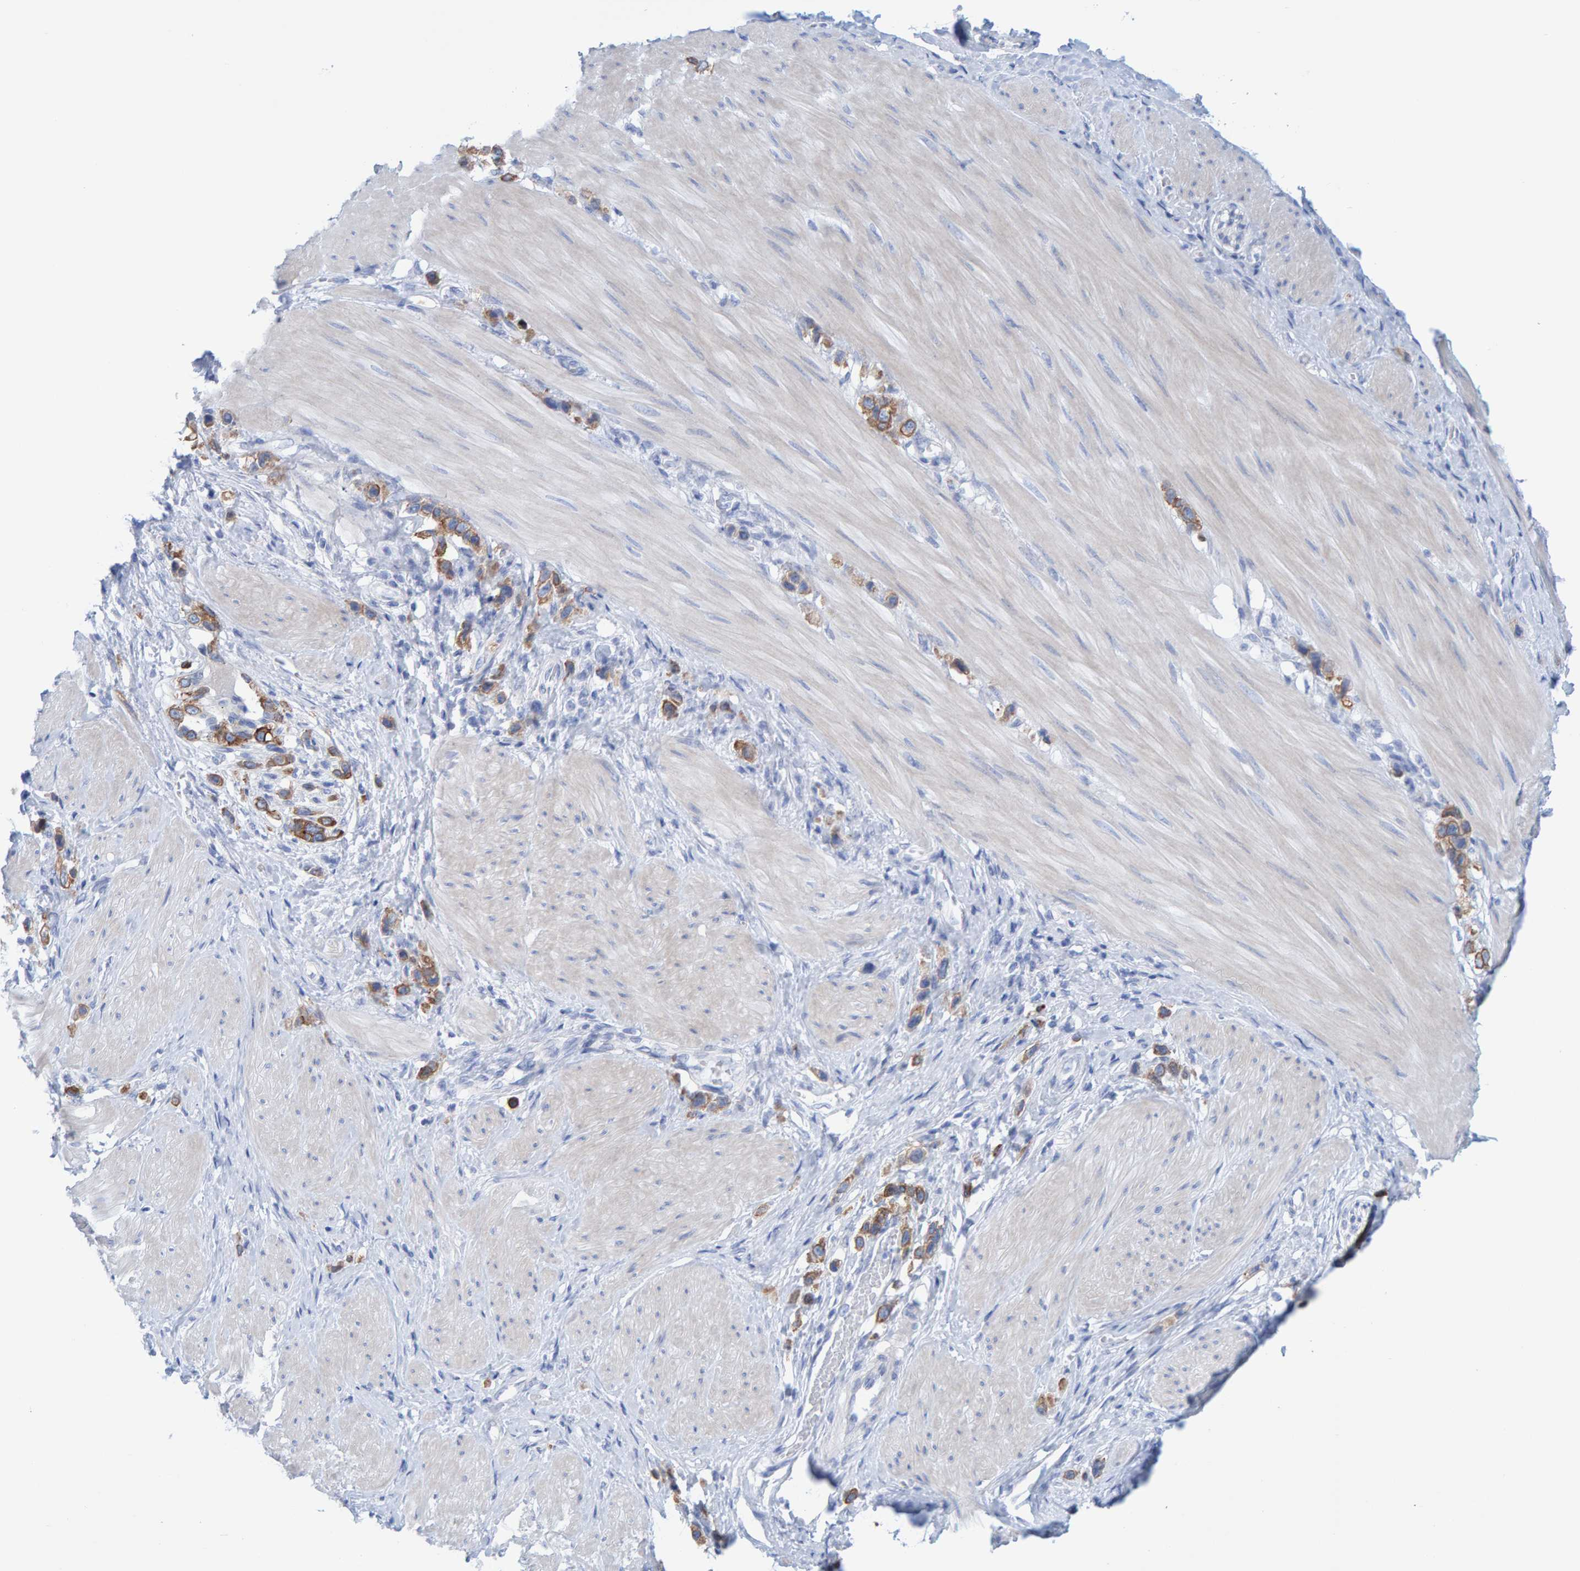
{"staining": {"intensity": "moderate", "quantity": ">75%", "location": "cytoplasmic/membranous"}, "tissue": "stomach cancer", "cell_type": "Tumor cells", "image_type": "cancer", "snomed": [{"axis": "morphology", "description": "Adenocarcinoma, NOS"}, {"axis": "topography", "description": "Stomach"}], "caption": "This is an image of immunohistochemistry (IHC) staining of adenocarcinoma (stomach), which shows moderate staining in the cytoplasmic/membranous of tumor cells.", "gene": "JAKMIP3", "patient": {"sex": "female", "age": 65}}